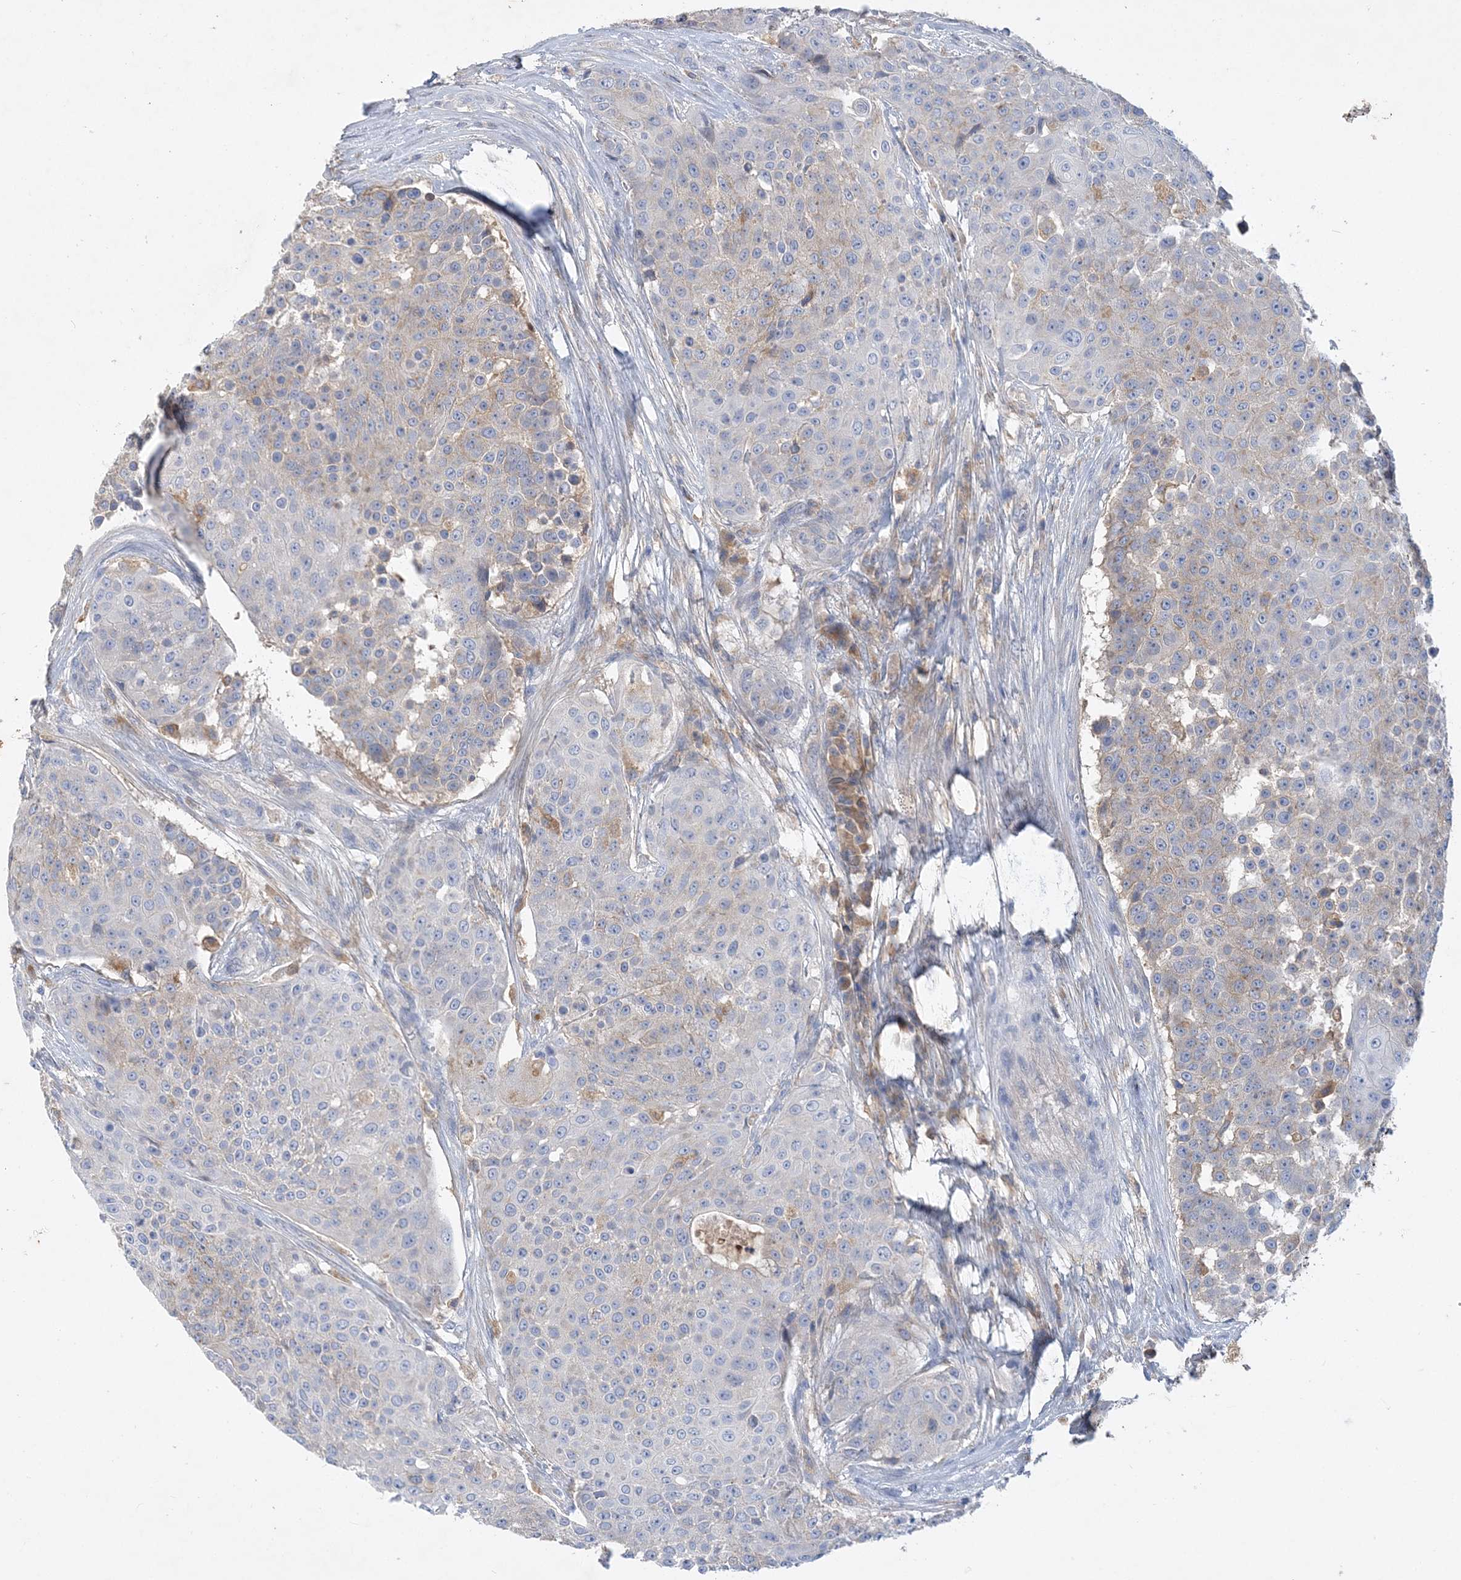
{"staining": {"intensity": "negative", "quantity": "none", "location": "none"}, "tissue": "urothelial cancer", "cell_type": "Tumor cells", "image_type": "cancer", "snomed": [{"axis": "morphology", "description": "Urothelial carcinoma, High grade"}, {"axis": "topography", "description": "Urinary bladder"}], "caption": "The IHC image has no significant expression in tumor cells of urothelial cancer tissue. Brightfield microscopy of immunohistochemistry (IHC) stained with DAB (brown) and hematoxylin (blue), captured at high magnification.", "gene": "GRINA", "patient": {"sex": "female", "age": 63}}